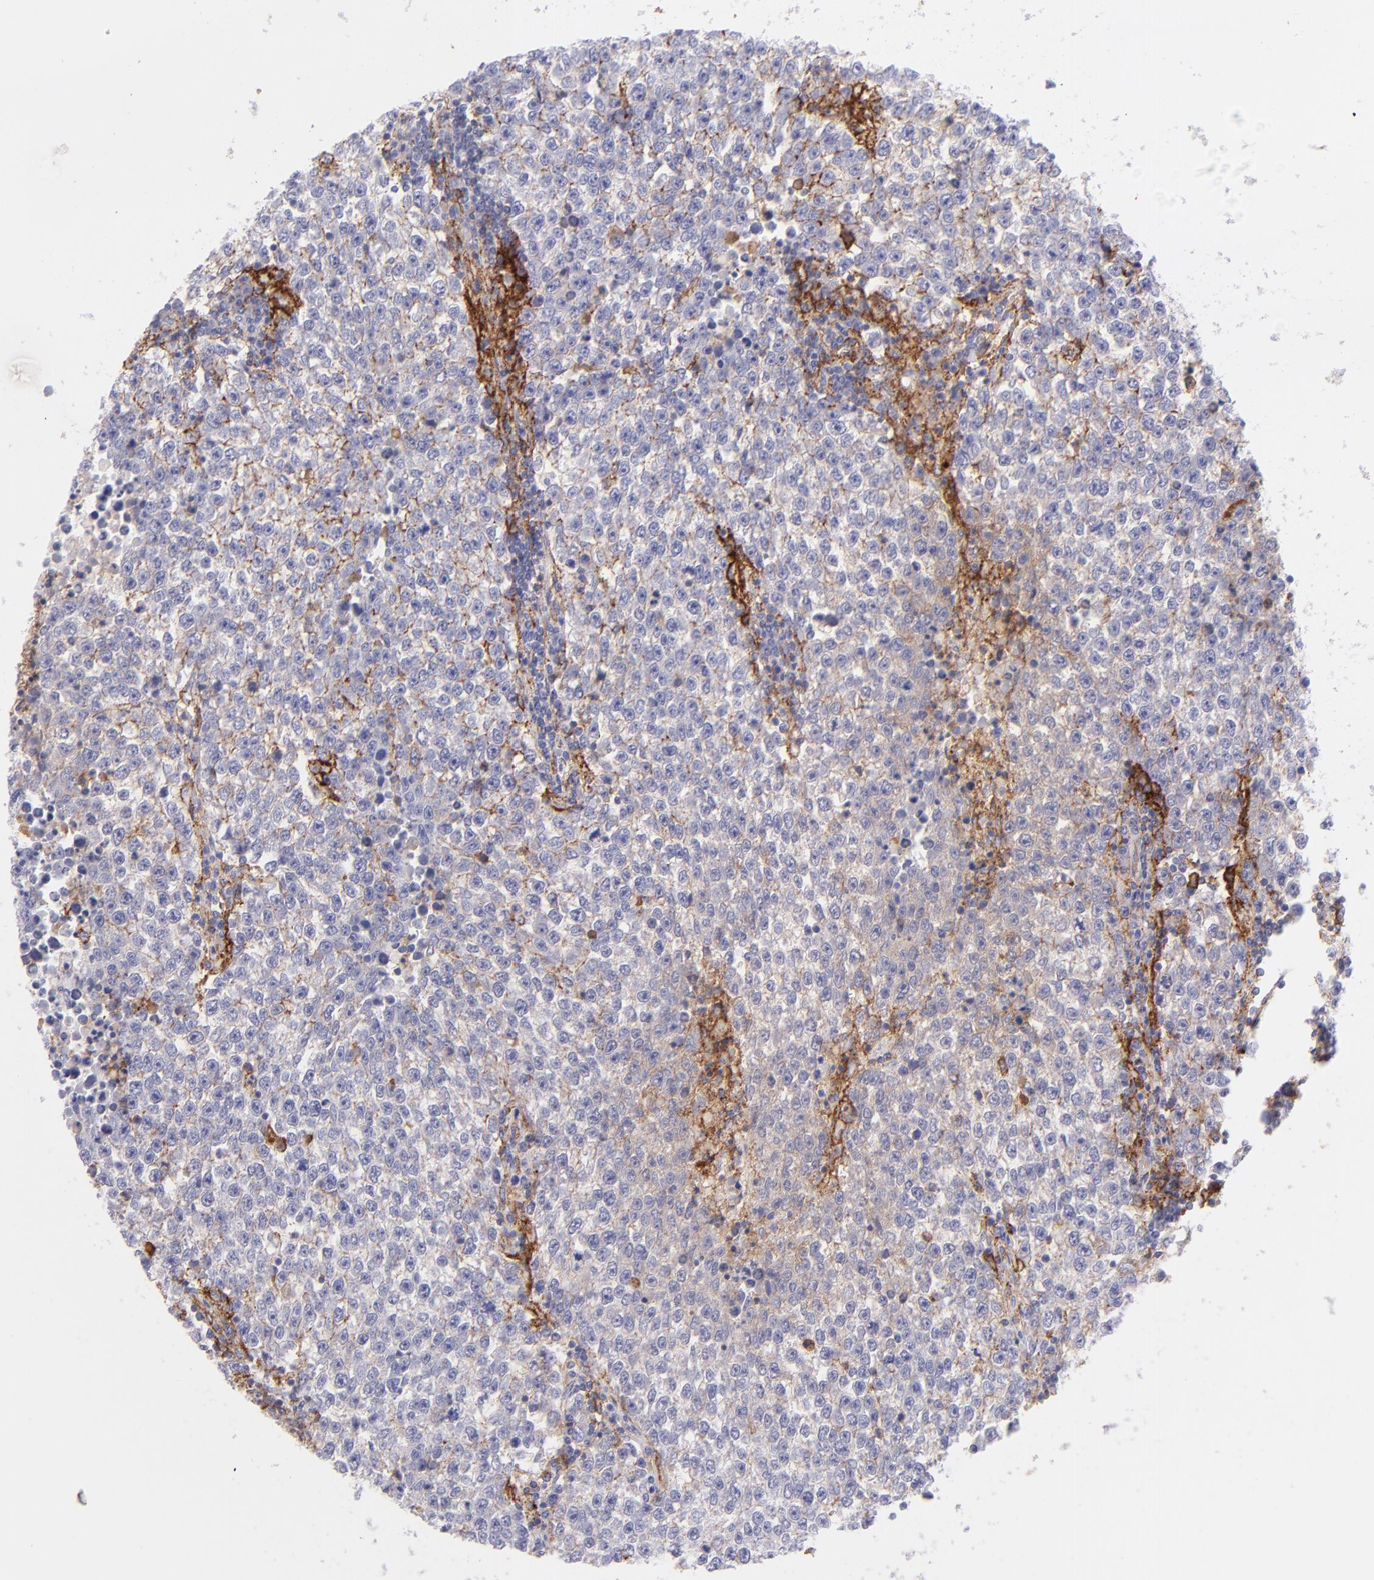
{"staining": {"intensity": "weak", "quantity": "<25%", "location": "cytoplasmic/membranous"}, "tissue": "testis cancer", "cell_type": "Tumor cells", "image_type": "cancer", "snomed": [{"axis": "morphology", "description": "Seminoma, NOS"}, {"axis": "topography", "description": "Testis"}], "caption": "High magnification brightfield microscopy of testis cancer (seminoma) stained with DAB (3,3'-diaminobenzidine) (brown) and counterstained with hematoxylin (blue): tumor cells show no significant positivity.", "gene": "CD81", "patient": {"sex": "male", "age": 36}}